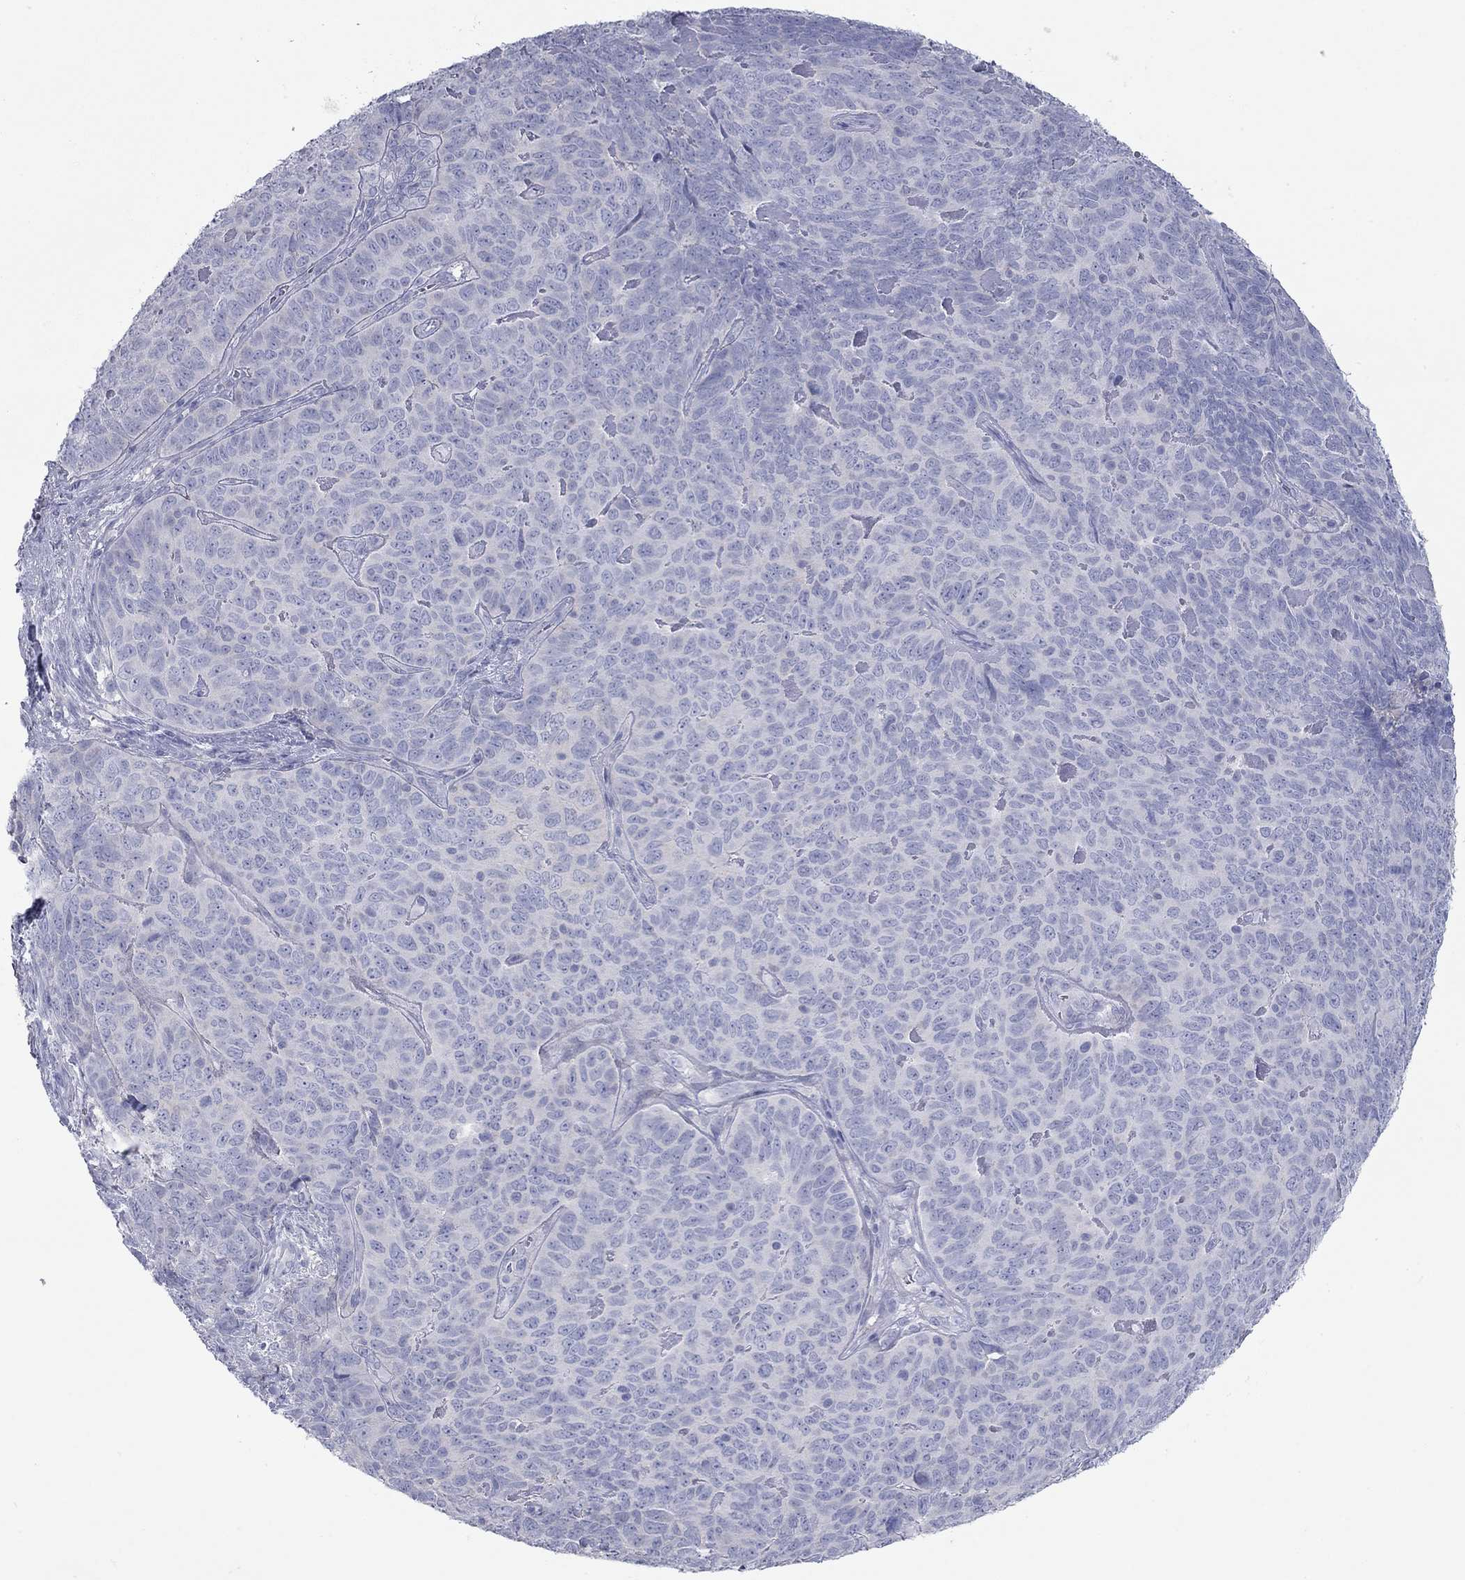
{"staining": {"intensity": "negative", "quantity": "none", "location": "none"}, "tissue": "skin cancer", "cell_type": "Tumor cells", "image_type": "cancer", "snomed": [{"axis": "morphology", "description": "Squamous cell carcinoma, NOS"}, {"axis": "topography", "description": "Skin"}, {"axis": "topography", "description": "Anal"}], "caption": "Tumor cells are negative for brown protein staining in skin cancer (squamous cell carcinoma). Nuclei are stained in blue.", "gene": "ACTL7B", "patient": {"sex": "female", "age": 51}}